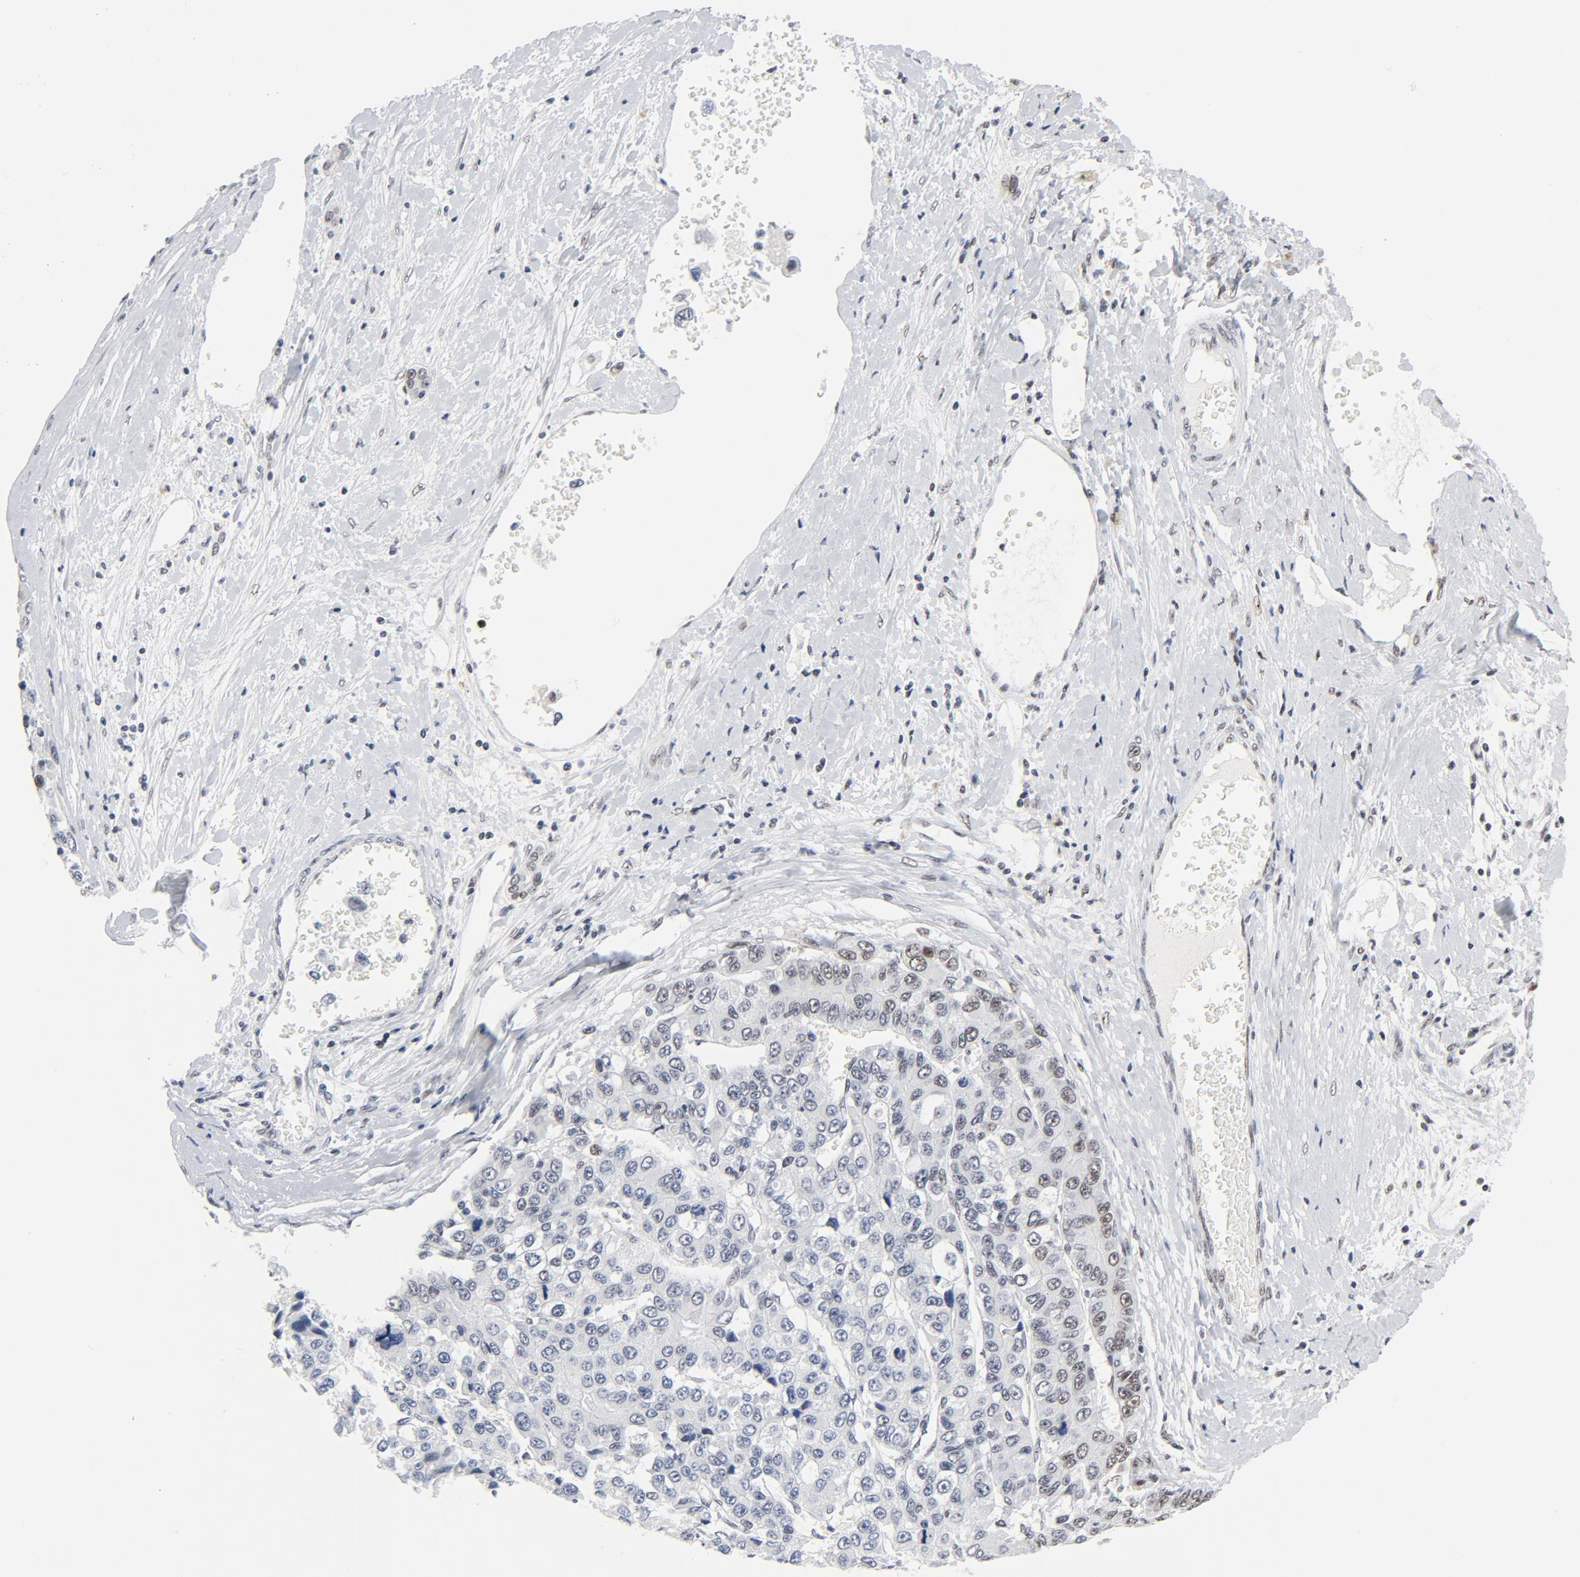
{"staining": {"intensity": "moderate", "quantity": "<25%", "location": "nuclear"}, "tissue": "liver cancer", "cell_type": "Tumor cells", "image_type": "cancer", "snomed": [{"axis": "morphology", "description": "Carcinoma, Hepatocellular, NOS"}, {"axis": "topography", "description": "Liver"}], "caption": "Immunohistochemistry (IHC) staining of liver cancer (hepatocellular carcinoma), which displays low levels of moderate nuclear staining in about <25% of tumor cells indicating moderate nuclear protein positivity. The staining was performed using DAB (brown) for protein detection and nuclei were counterstained in hematoxylin (blue).", "gene": "GTF2H1", "patient": {"sex": "female", "age": 66}}